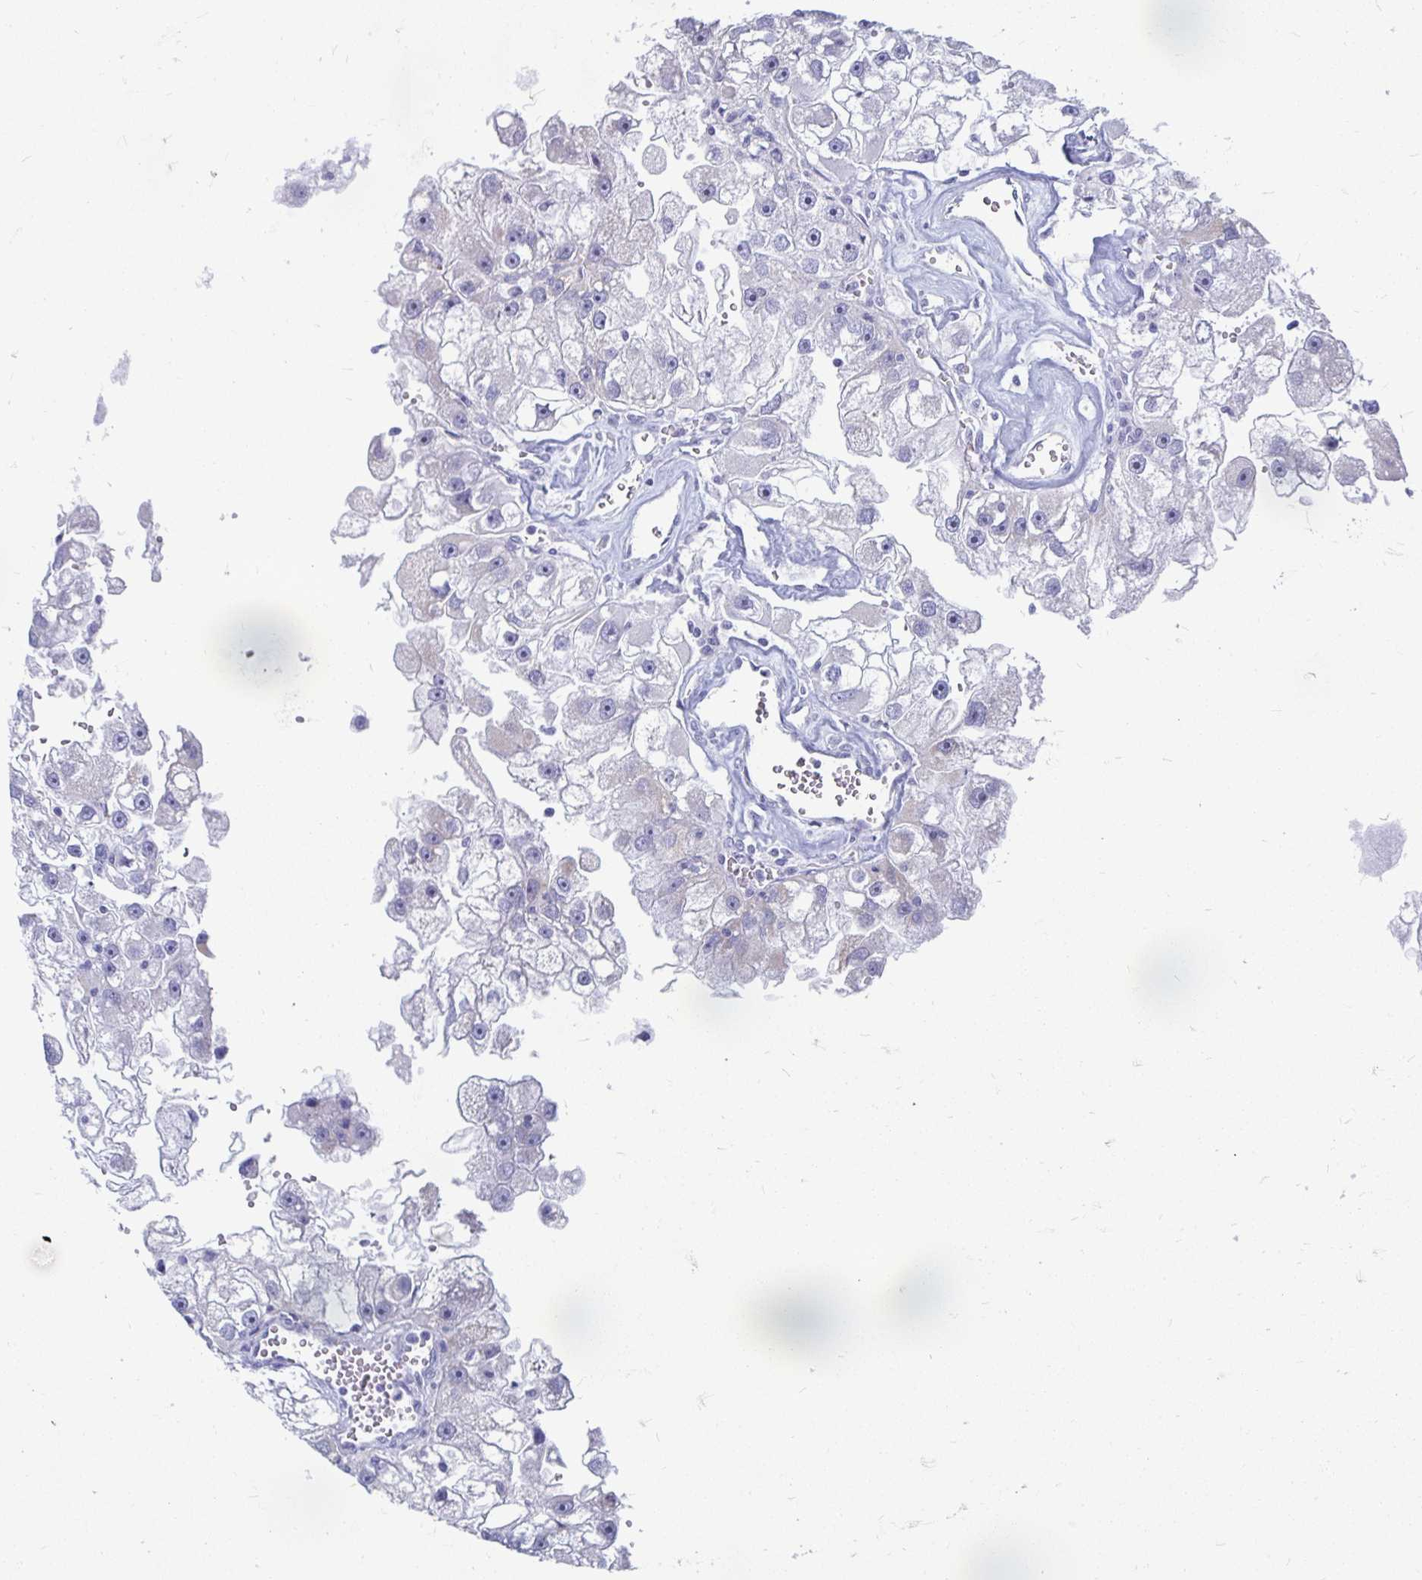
{"staining": {"intensity": "negative", "quantity": "none", "location": "none"}, "tissue": "renal cancer", "cell_type": "Tumor cells", "image_type": "cancer", "snomed": [{"axis": "morphology", "description": "Adenocarcinoma, NOS"}, {"axis": "topography", "description": "Kidney"}], "caption": "High magnification brightfield microscopy of renal cancer (adenocarcinoma) stained with DAB (brown) and counterstained with hematoxylin (blue): tumor cells show no significant positivity.", "gene": "PEG10", "patient": {"sex": "male", "age": 63}}